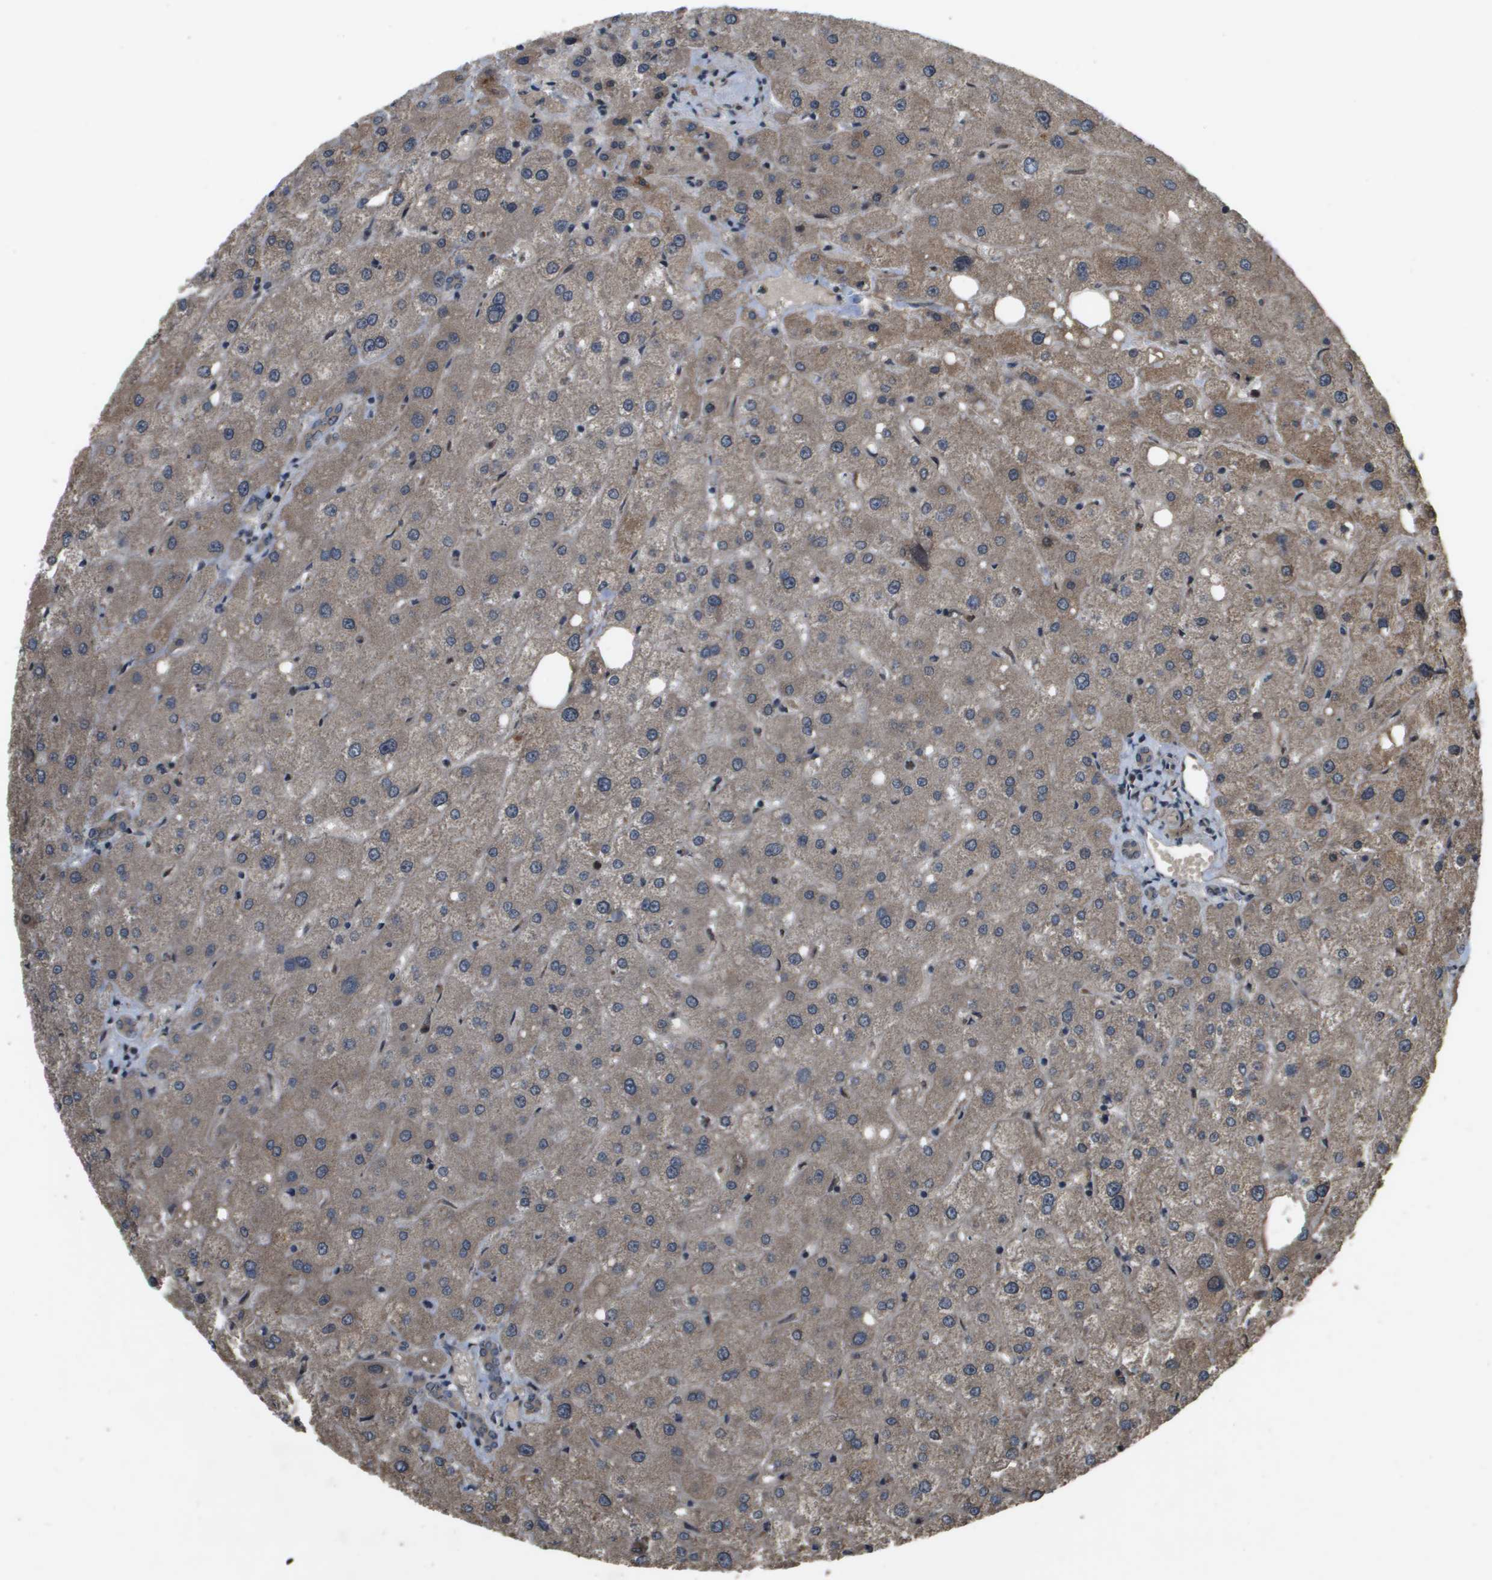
{"staining": {"intensity": "moderate", "quantity": ">75%", "location": "cytoplasmic/membranous"}, "tissue": "liver", "cell_type": "Cholangiocytes", "image_type": "normal", "snomed": [{"axis": "morphology", "description": "Normal tissue, NOS"}, {"axis": "topography", "description": "Liver"}], "caption": "Brown immunohistochemical staining in unremarkable human liver demonstrates moderate cytoplasmic/membranous expression in about >75% of cholangiocytes. The protein is shown in brown color, while the nuclei are stained blue.", "gene": "SPTLC1", "patient": {"sex": "male", "age": 73}}